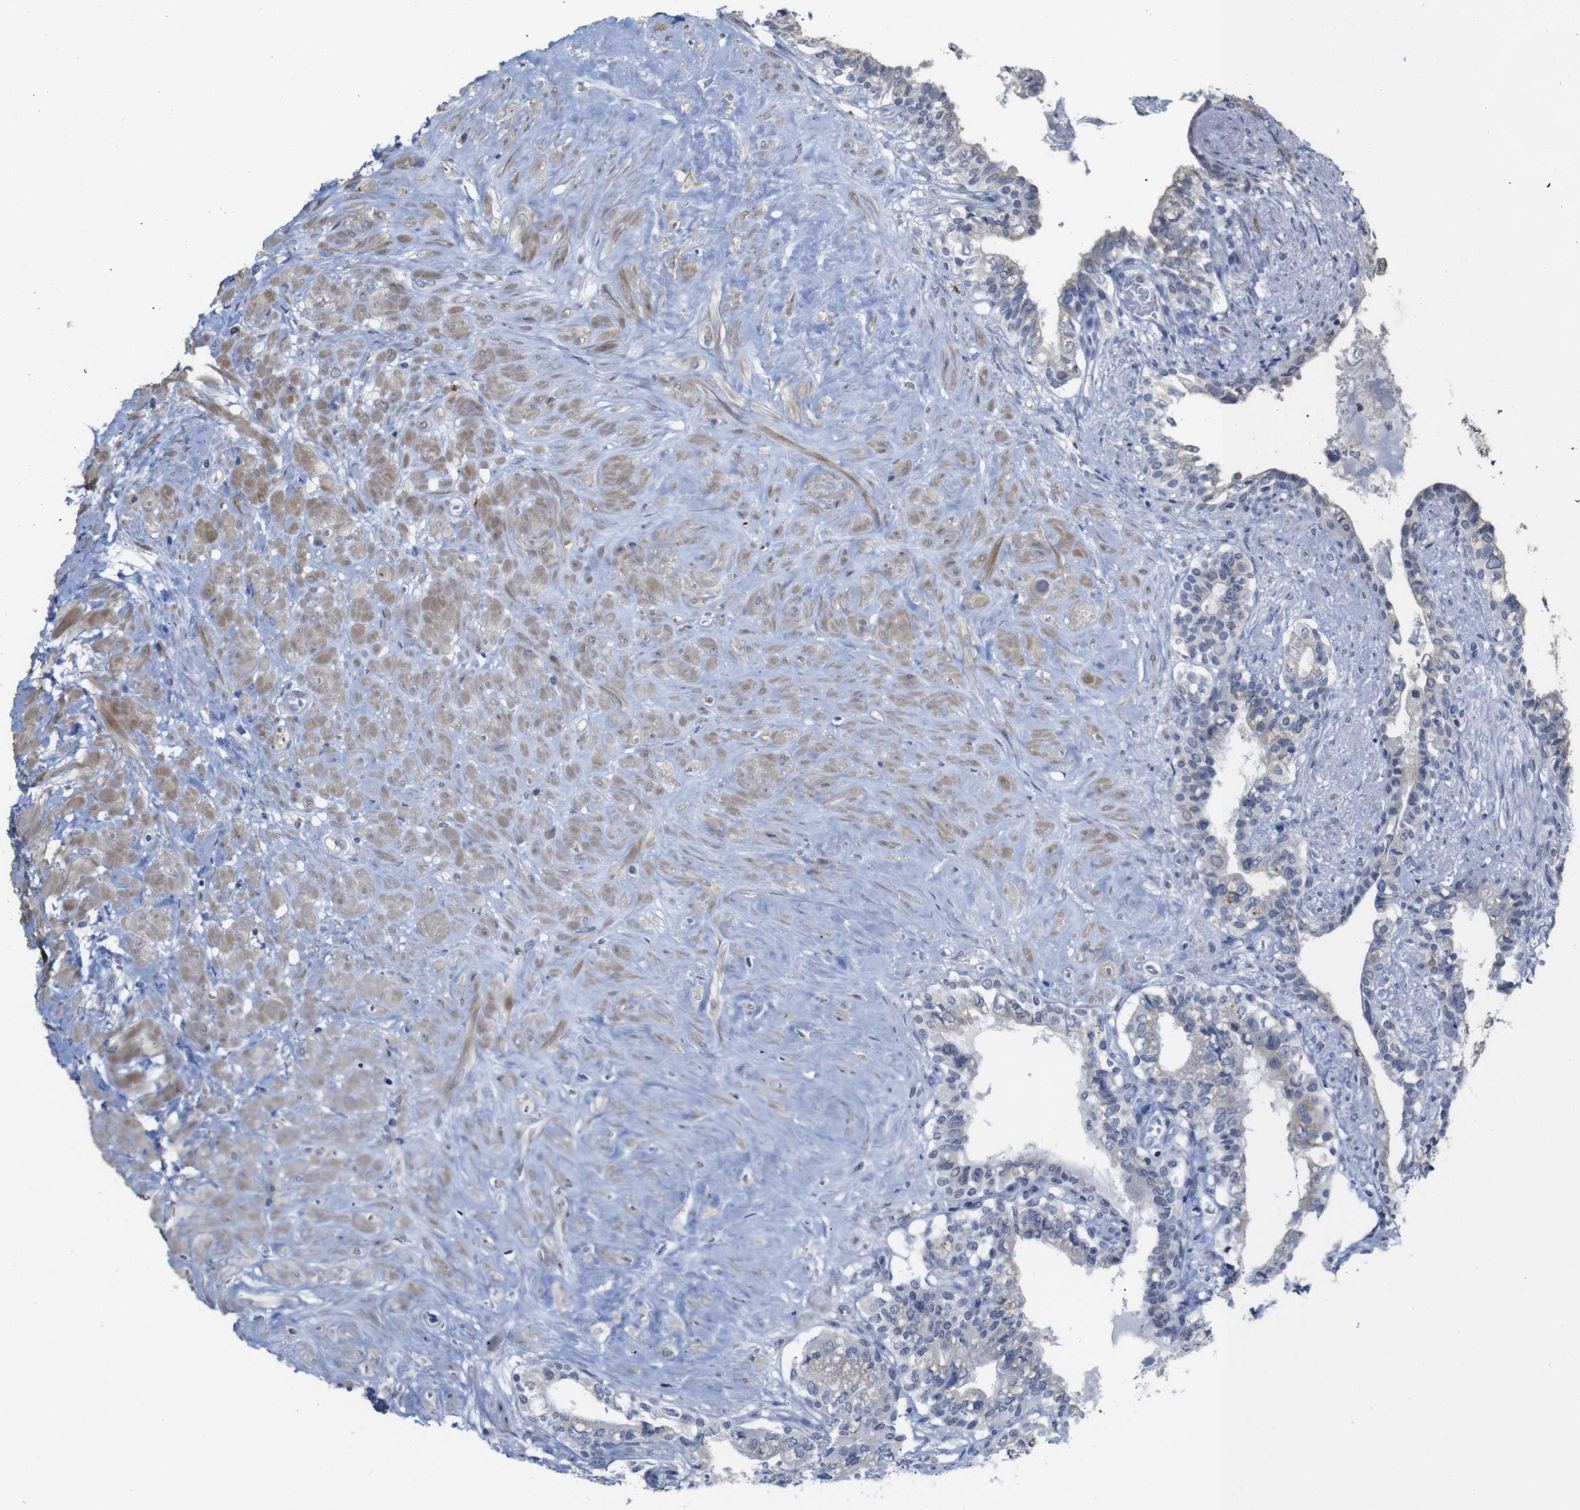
{"staining": {"intensity": "weak", "quantity": "25%-75%", "location": "cytoplasmic/membranous"}, "tissue": "seminal vesicle", "cell_type": "Glandular cells", "image_type": "normal", "snomed": [{"axis": "morphology", "description": "Normal tissue, NOS"}, {"axis": "topography", "description": "Seminal veicle"}], "caption": "Weak cytoplasmic/membranous expression for a protein is identified in about 25%-75% of glandular cells of unremarkable seminal vesicle using IHC.", "gene": "TCEAL9", "patient": {"sex": "male", "age": 63}}